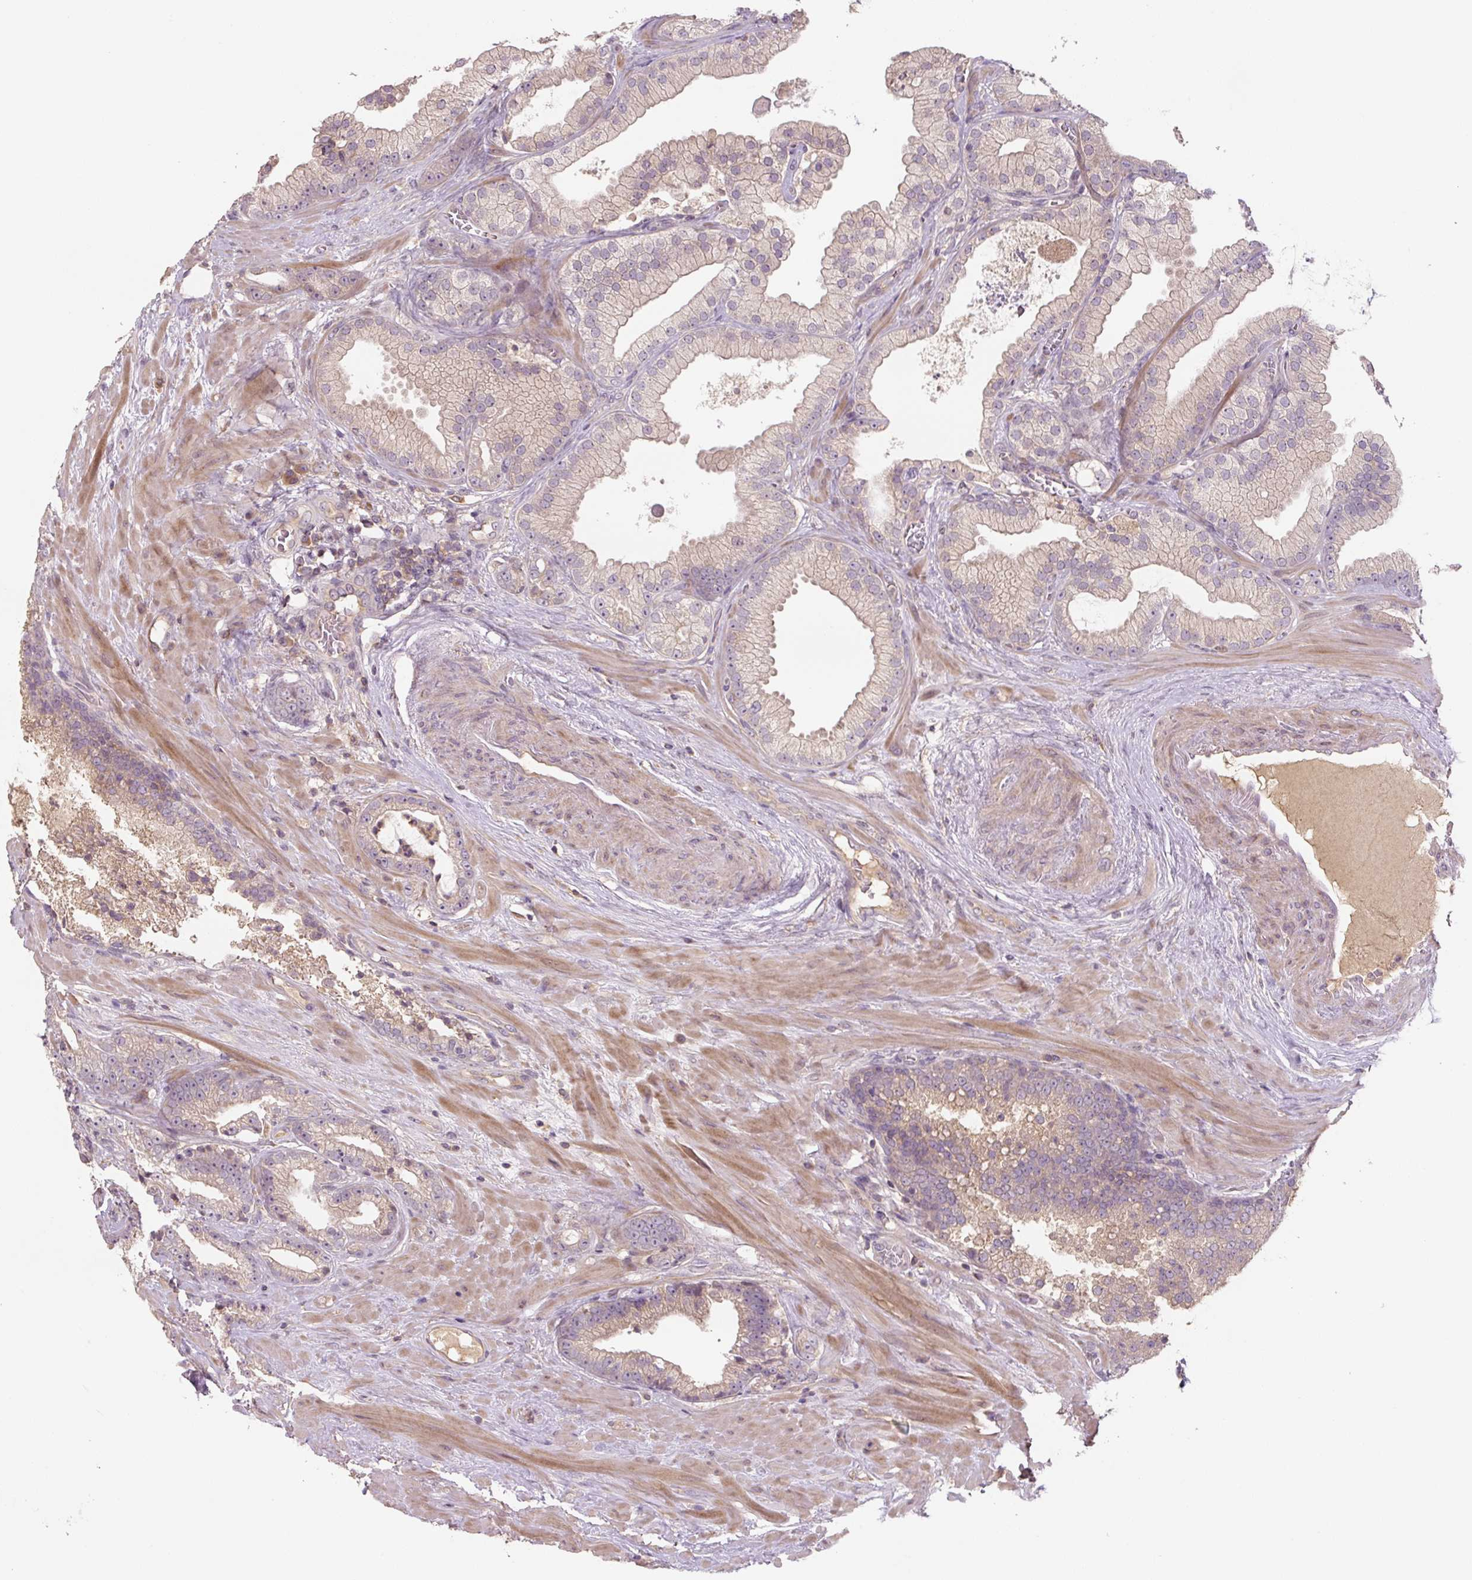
{"staining": {"intensity": "weak", "quantity": "<25%", "location": "cytoplasmic/membranous"}, "tissue": "prostate cancer", "cell_type": "Tumor cells", "image_type": "cancer", "snomed": [{"axis": "morphology", "description": "Adenocarcinoma, High grade"}, {"axis": "topography", "description": "Prostate"}], "caption": "This is an immunohistochemistry photomicrograph of high-grade adenocarcinoma (prostate). There is no expression in tumor cells.", "gene": "C2orf73", "patient": {"sex": "male", "age": 68}}